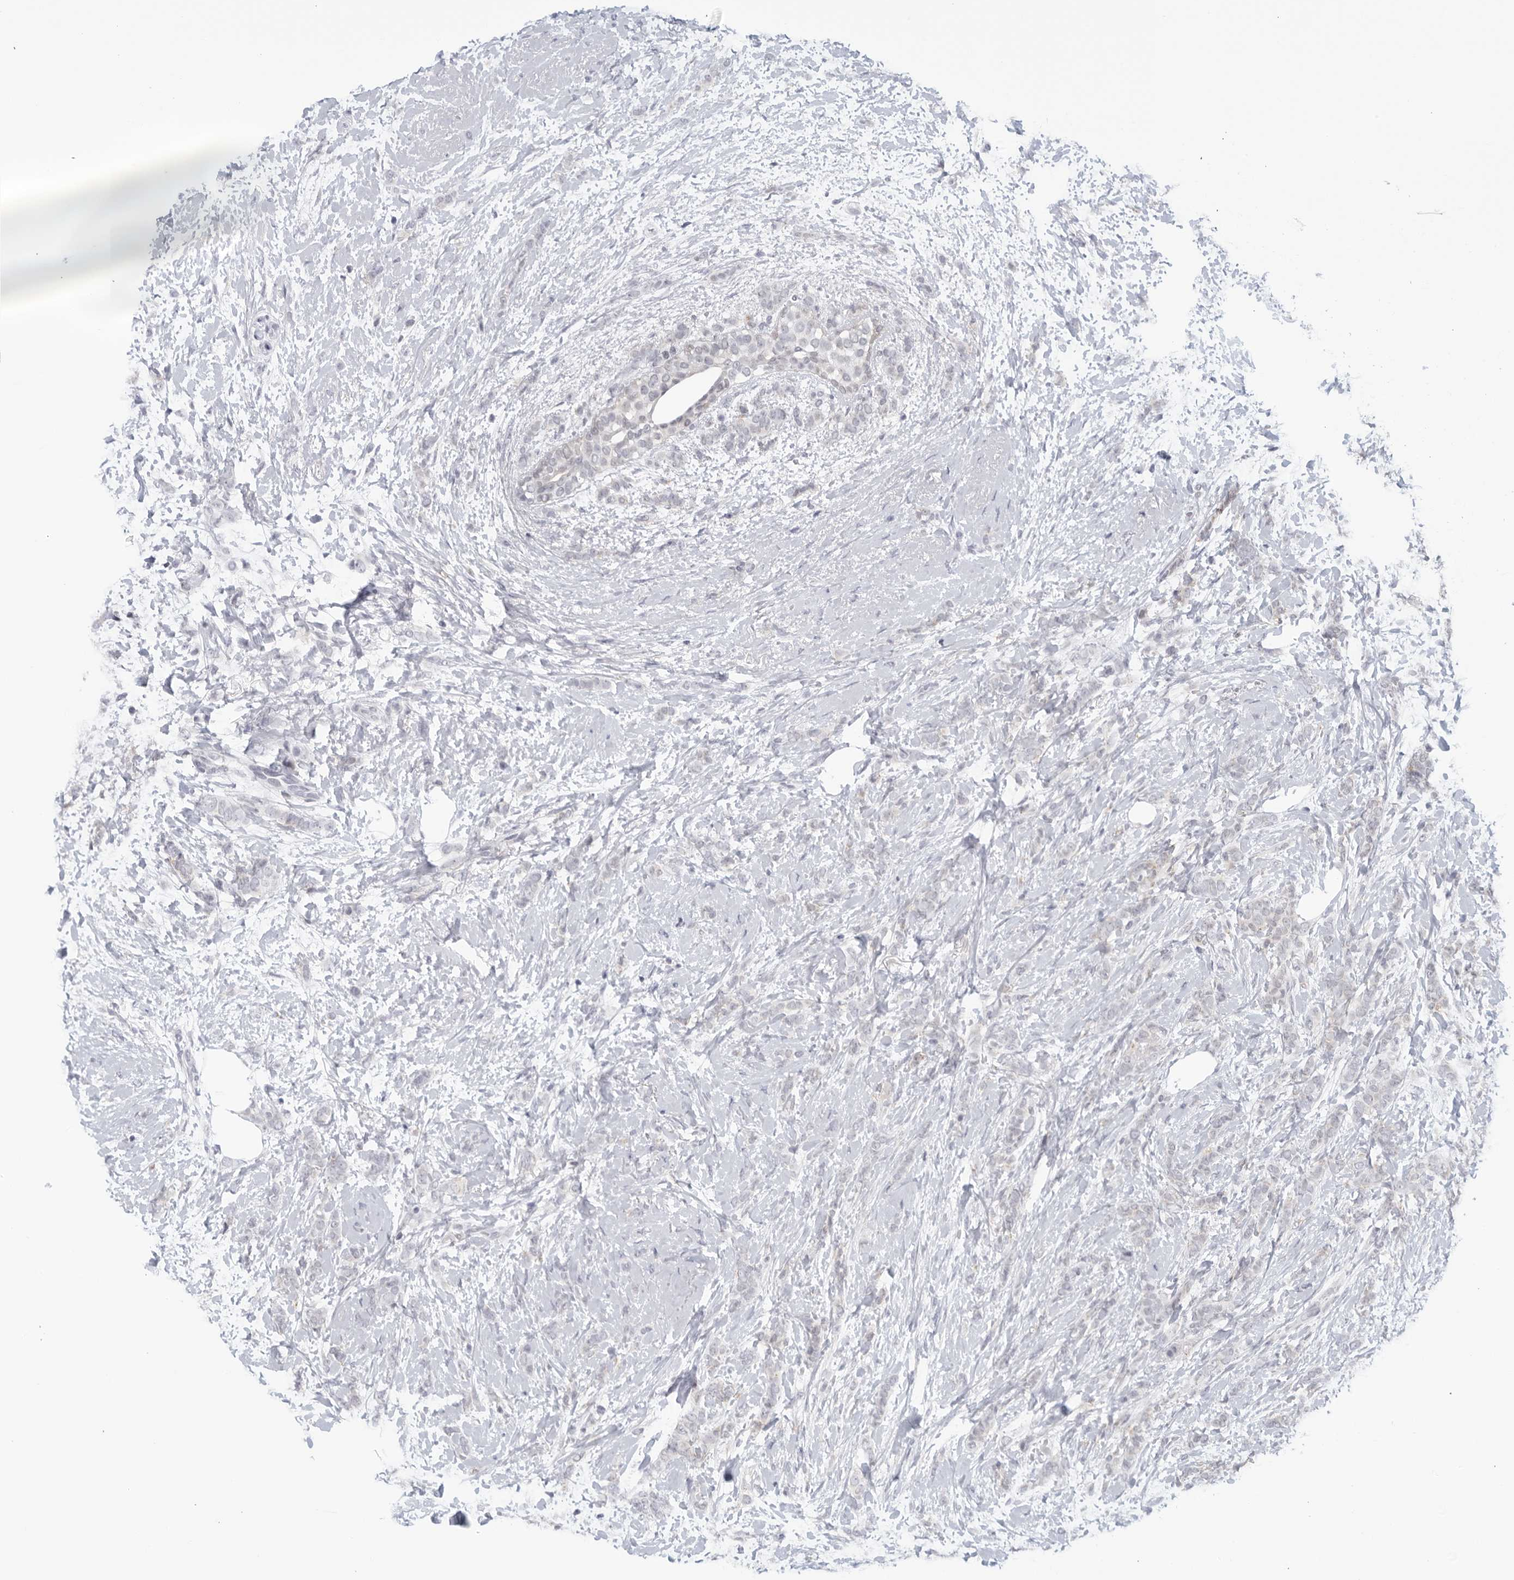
{"staining": {"intensity": "negative", "quantity": "none", "location": "none"}, "tissue": "breast cancer", "cell_type": "Tumor cells", "image_type": "cancer", "snomed": [{"axis": "morphology", "description": "Lobular carcinoma, in situ"}, {"axis": "morphology", "description": "Lobular carcinoma"}, {"axis": "topography", "description": "Breast"}], "caption": "Tumor cells are negative for protein expression in human breast cancer.", "gene": "WDTC1", "patient": {"sex": "female", "age": 41}}